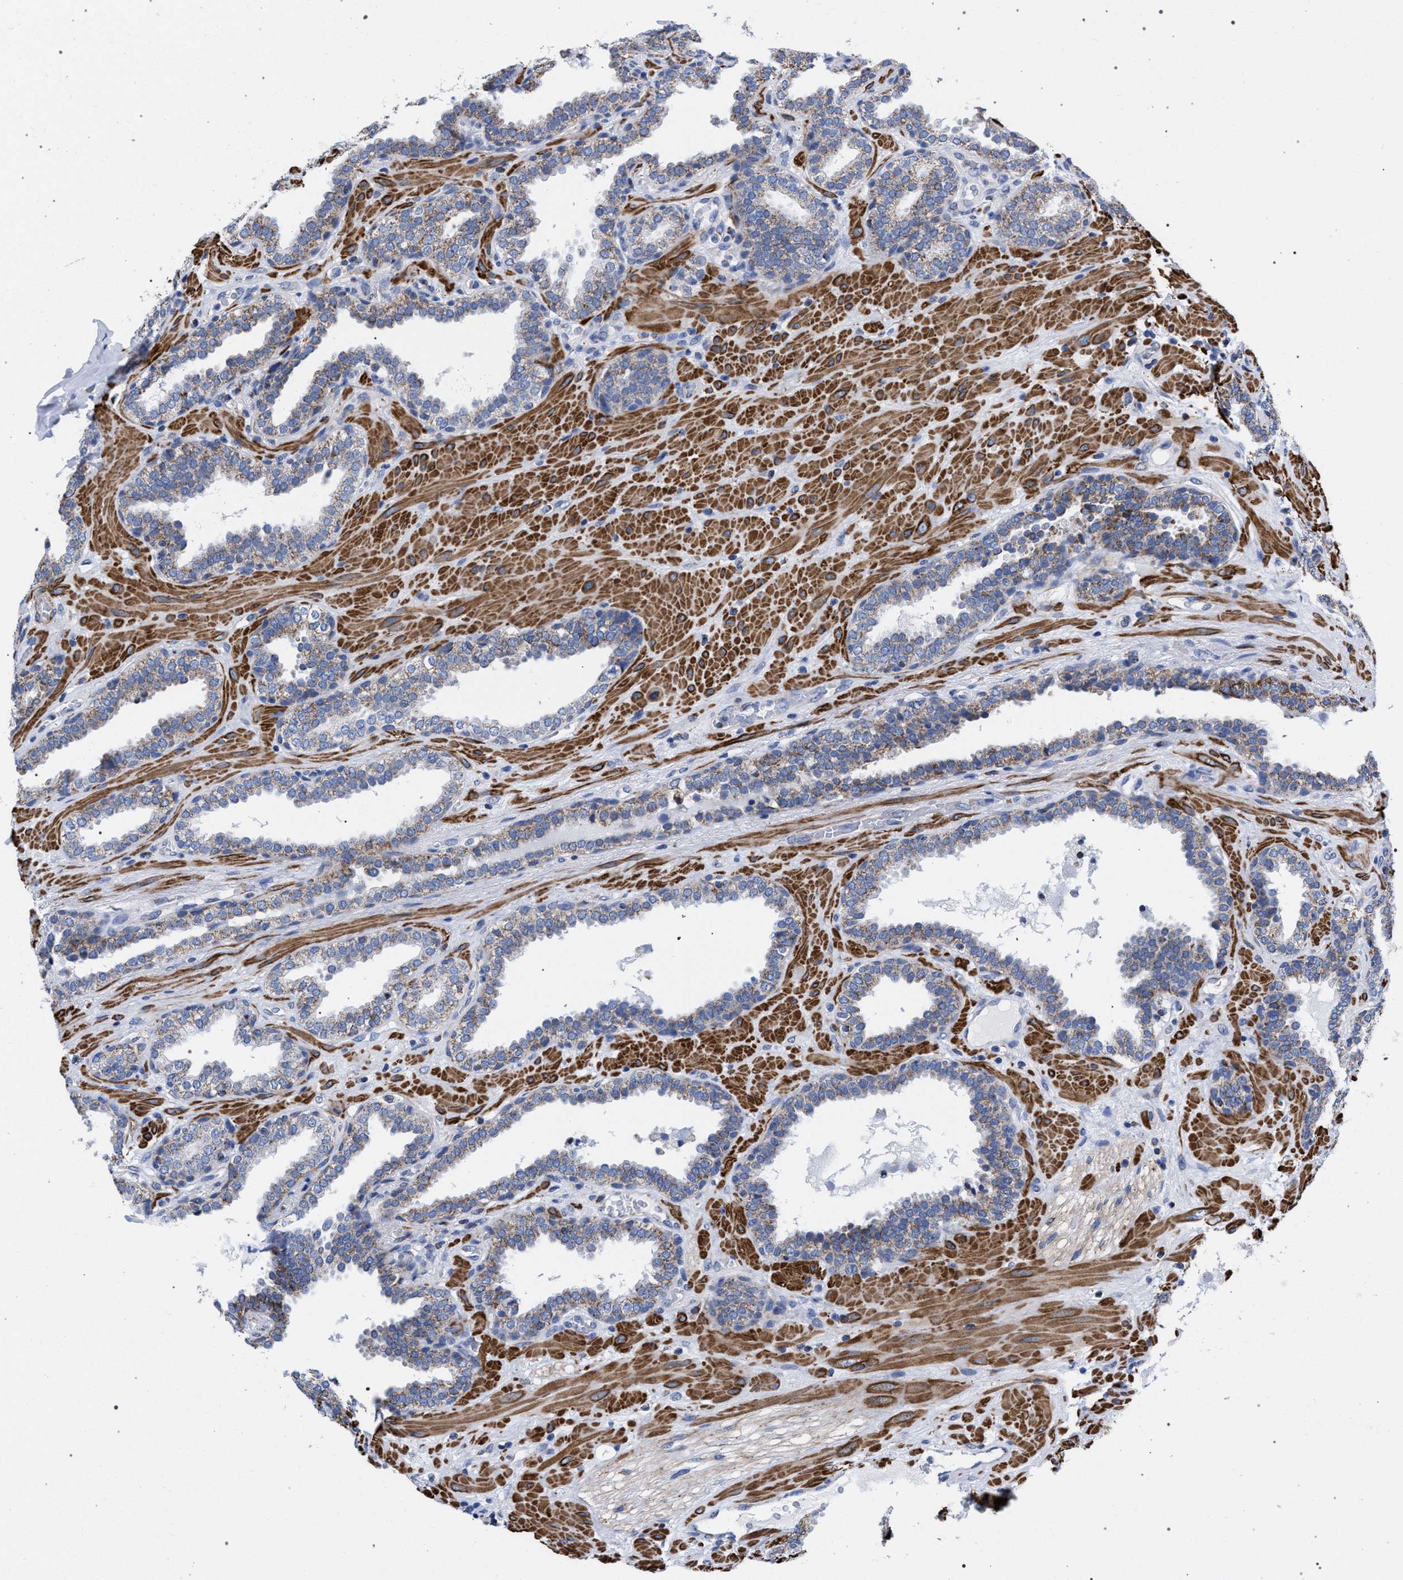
{"staining": {"intensity": "weak", "quantity": ">75%", "location": "cytoplasmic/membranous"}, "tissue": "prostate", "cell_type": "Glandular cells", "image_type": "normal", "snomed": [{"axis": "morphology", "description": "Normal tissue, NOS"}, {"axis": "topography", "description": "Prostate"}], "caption": "IHC (DAB) staining of benign human prostate displays weak cytoplasmic/membranous protein staining in approximately >75% of glandular cells.", "gene": "ACADS", "patient": {"sex": "male", "age": 51}}